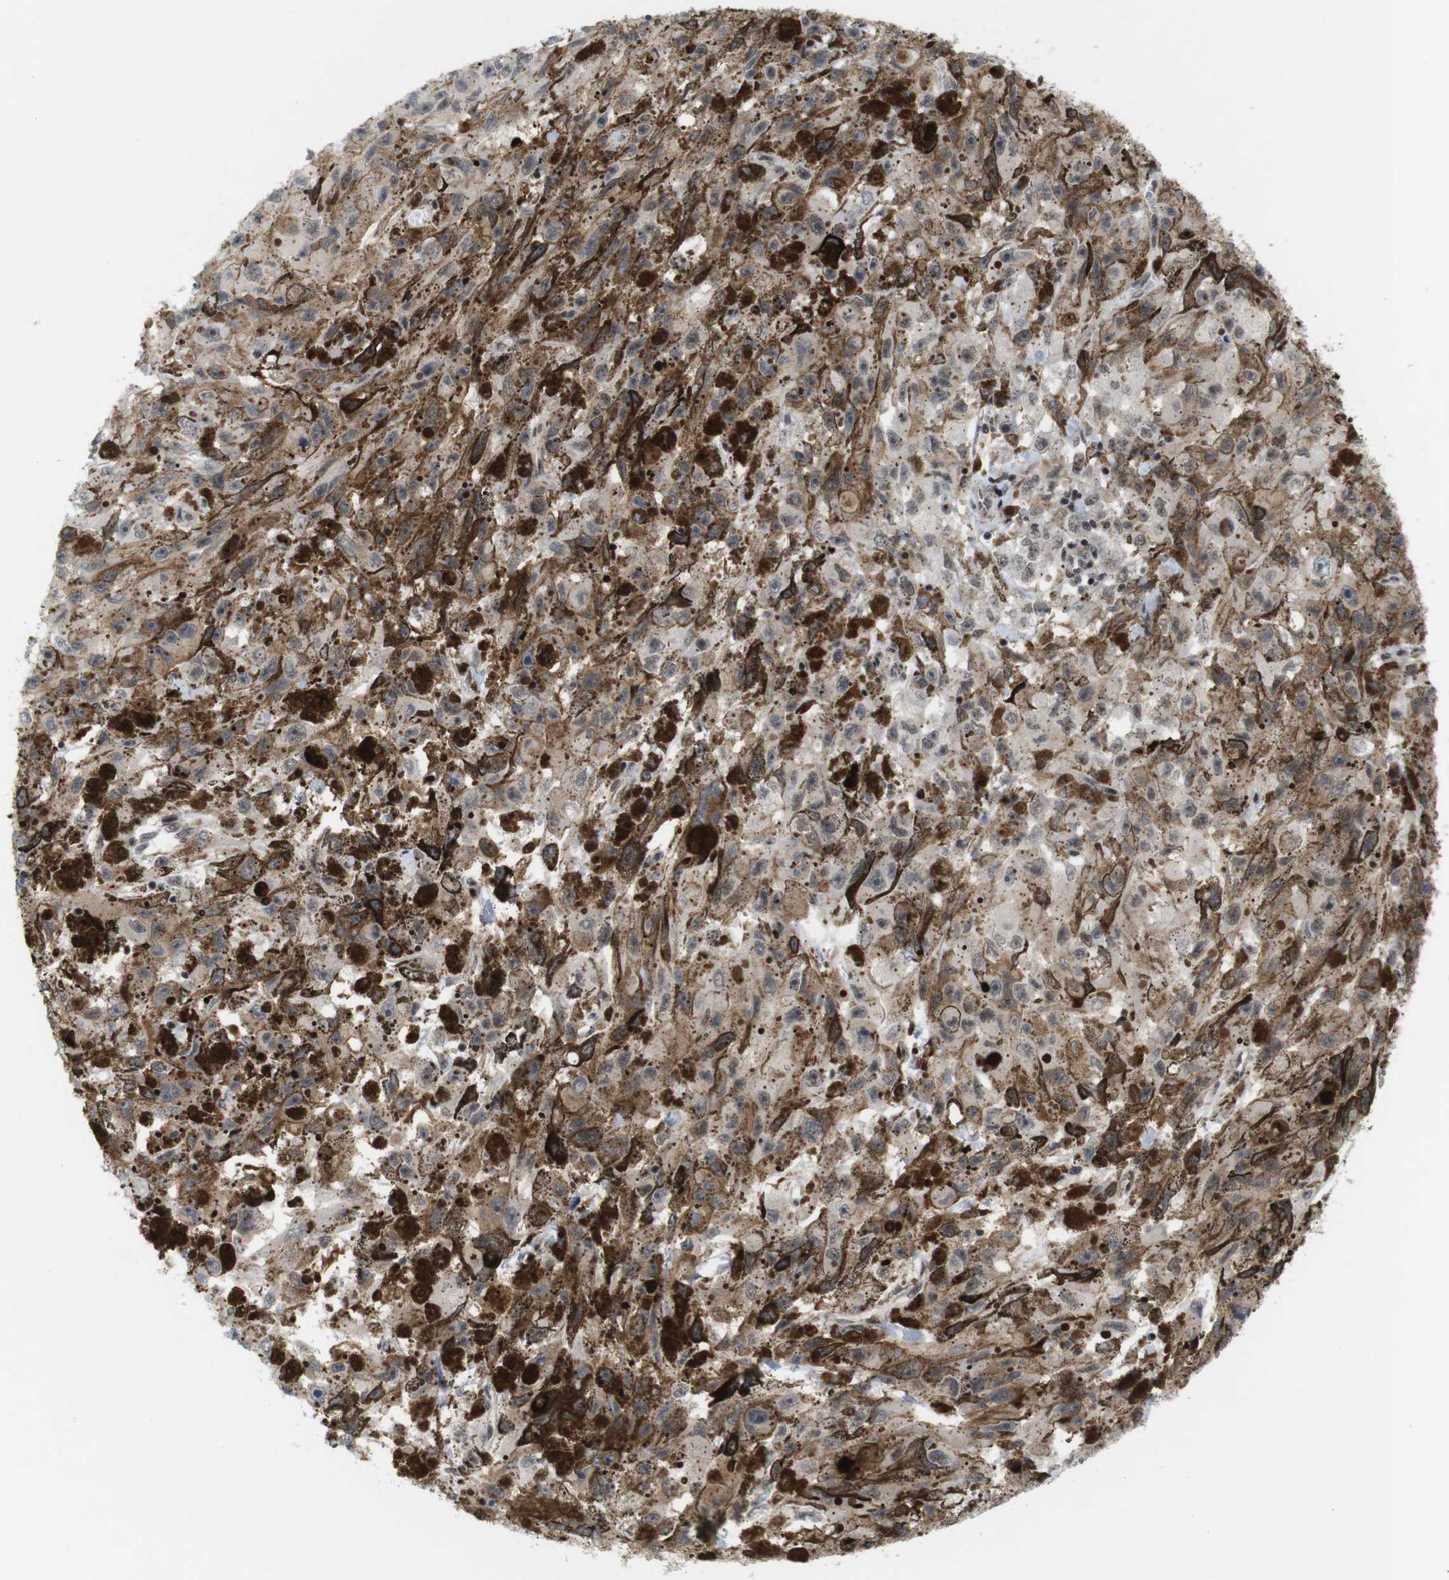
{"staining": {"intensity": "moderate", "quantity": ">75%", "location": "cytoplasmic/membranous,nuclear"}, "tissue": "melanoma", "cell_type": "Tumor cells", "image_type": "cancer", "snomed": [{"axis": "morphology", "description": "Malignant melanoma, NOS"}, {"axis": "topography", "description": "Skin"}], "caption": "Melanoma tissue shows moderate cytoplasmic/membranous and nuclear positivity in about >75% of tumor cells", "gene": "SP2", "patient": {"sex": "female", "age": 104}}